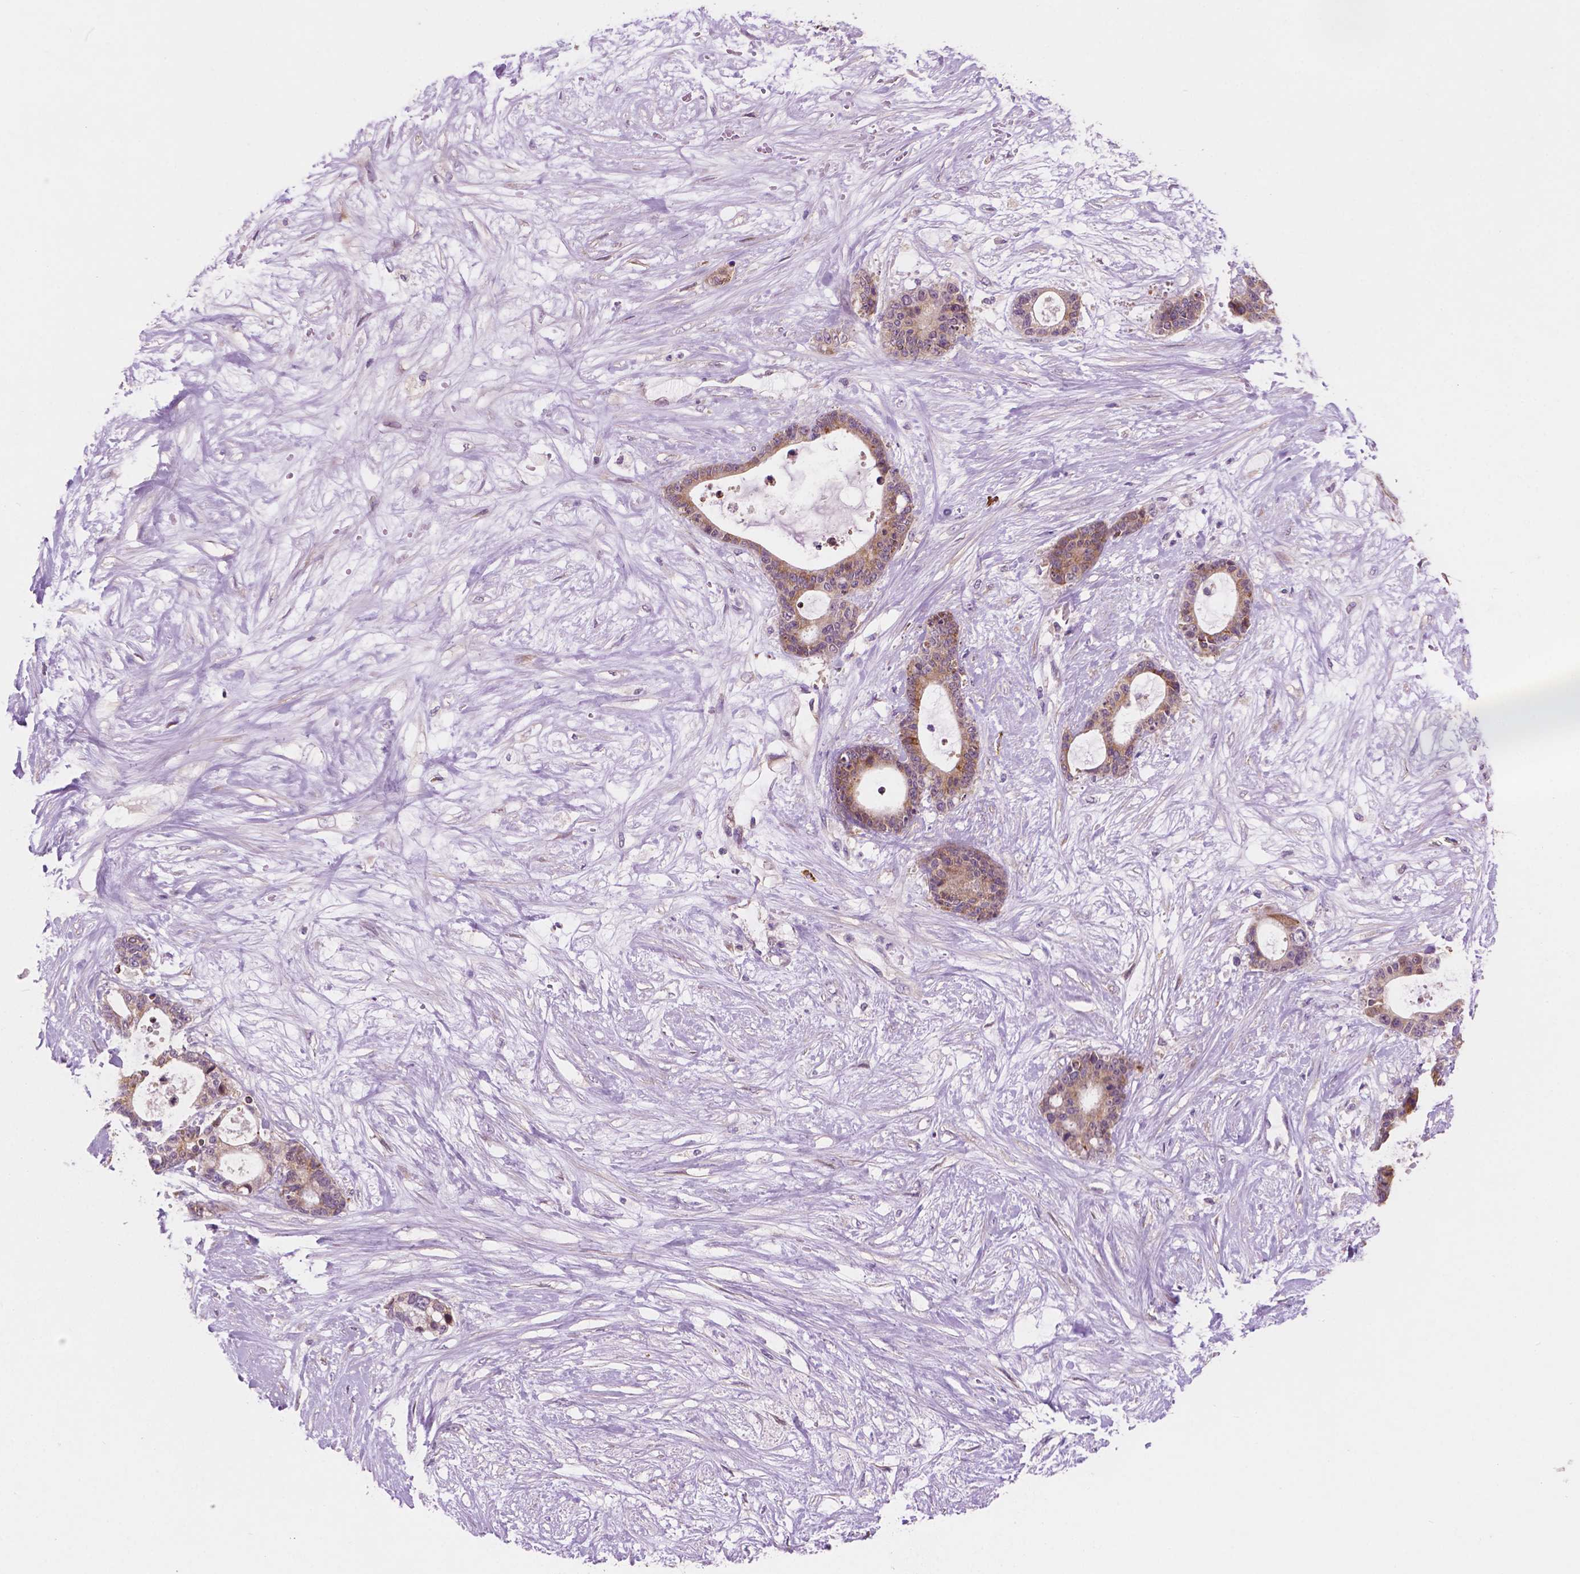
{"staining": {"intensity": "moderate", "quantity": ">75%", "location": "cytoplasmic/membranous"}, "tissue": "liver cancer", "cell_type": "Tumor cells", "image_type": "cancer", "snomed": [{"axis": "morphology", "description": "Normal tissue, NOS"}, {"axis": "morphology", "description": "Cholangiocarcinoma"}, {"axis": "topography", "description": "Liver"}, {"axis": "topography", "description": "Peripheral nerve tissue"}], "caption": "Brown immunohistochemical staining in human cholangiocarcinoma (liver) demonstrates moderate cytoplasmic/membranous expression in about >75% of tumor cells. Using DAB (brown) and hematoxylin (blue) stains, captured at high magnification using brightfield microscopy.", "gene": "LRP1B", "patient": {"sex": "female", "age": 73}}